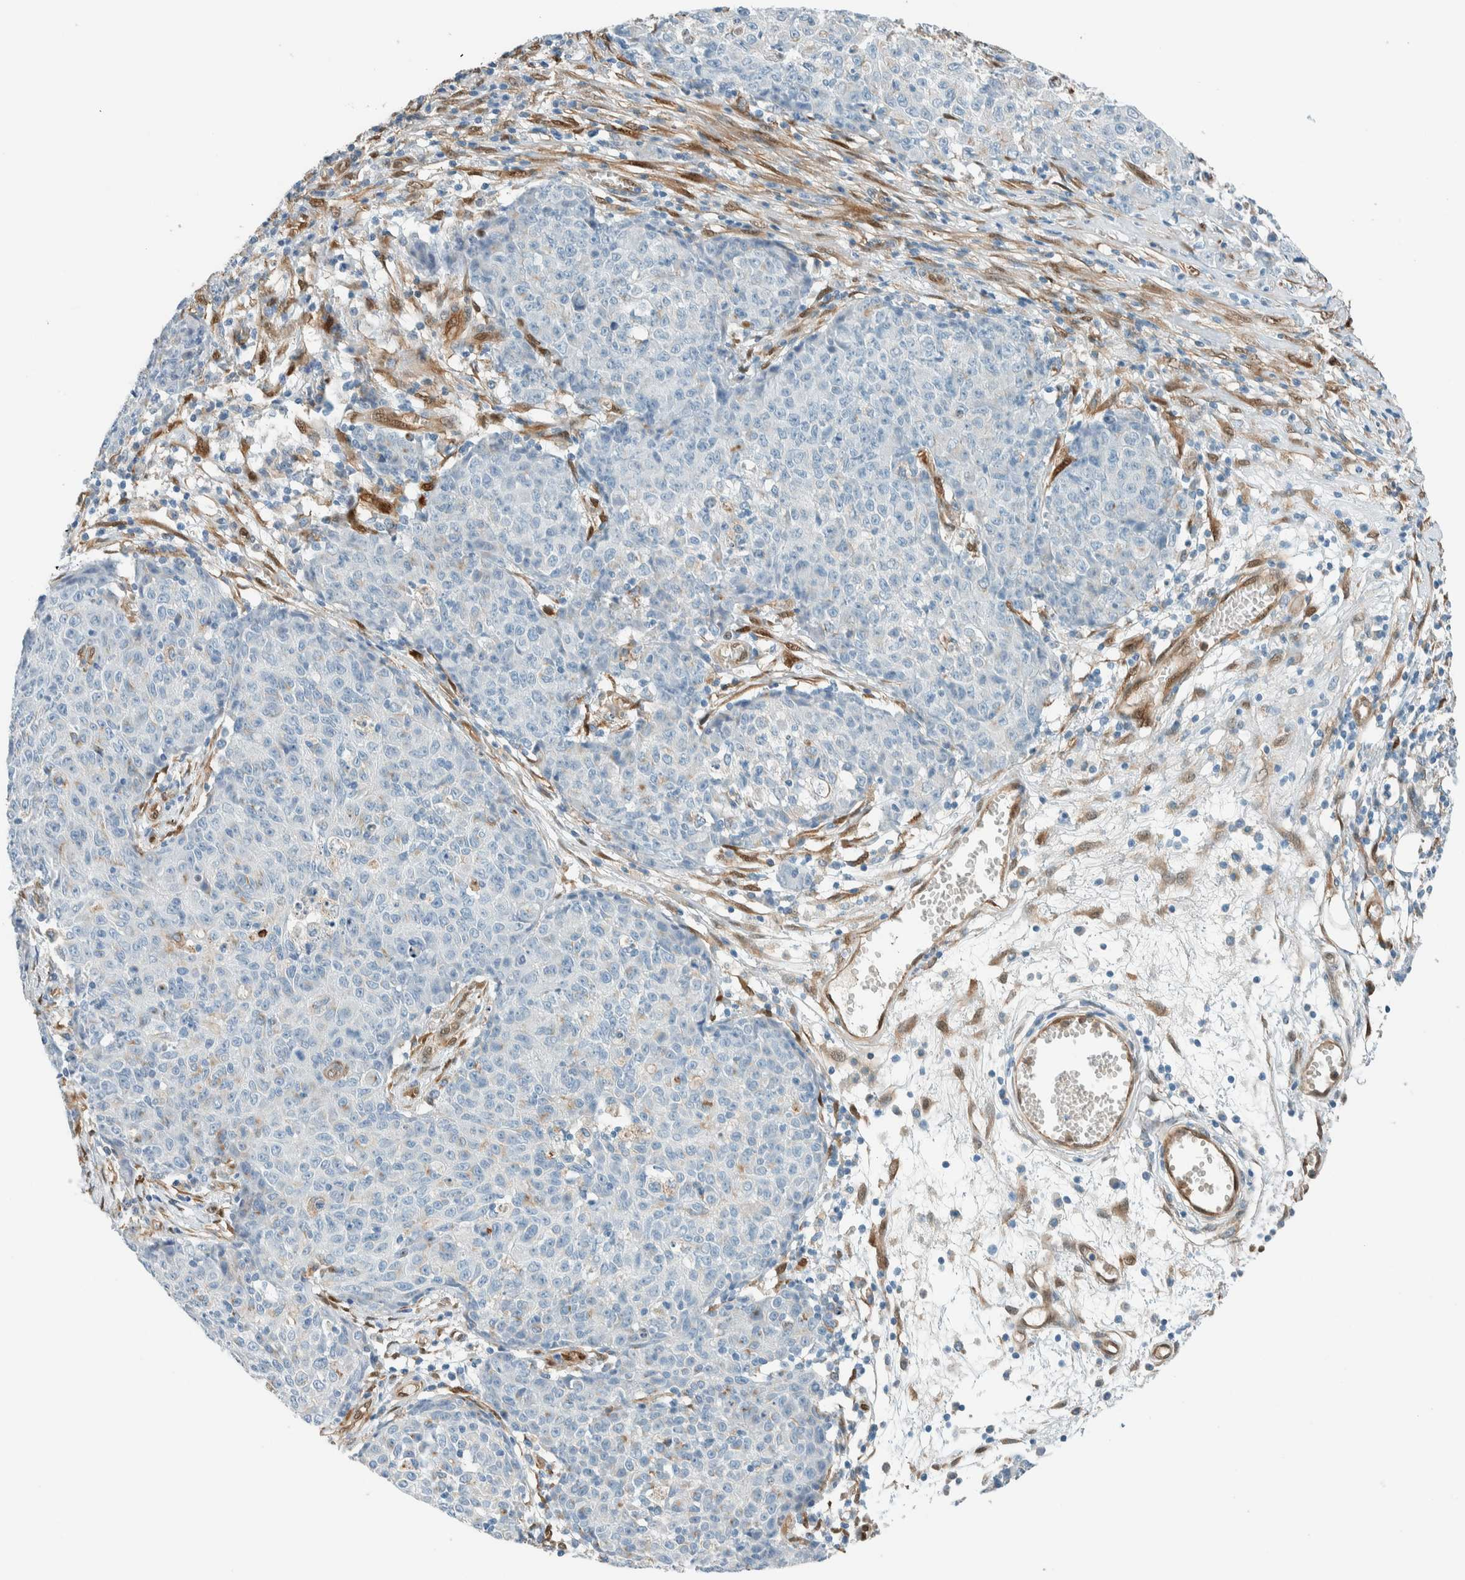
{"staining": {"intensity": "negative", "quantity": "none", "location": "none"}, "tissue": "ovarian cancer", "cell_type": "Tumor cells", "image_type": "cancer", "snomed": [{"axis": "morphology", "description": "Carcinoma, endometroid"}, {"axis": "topography", "description": "Ovary"}], "caption": "A photomicrograph of human ovarian cancer (endometroid carcinoma) is negative for staining in tumor cells.", "gene": "NXN", "patient": {"sex": "female", "age": 42}}